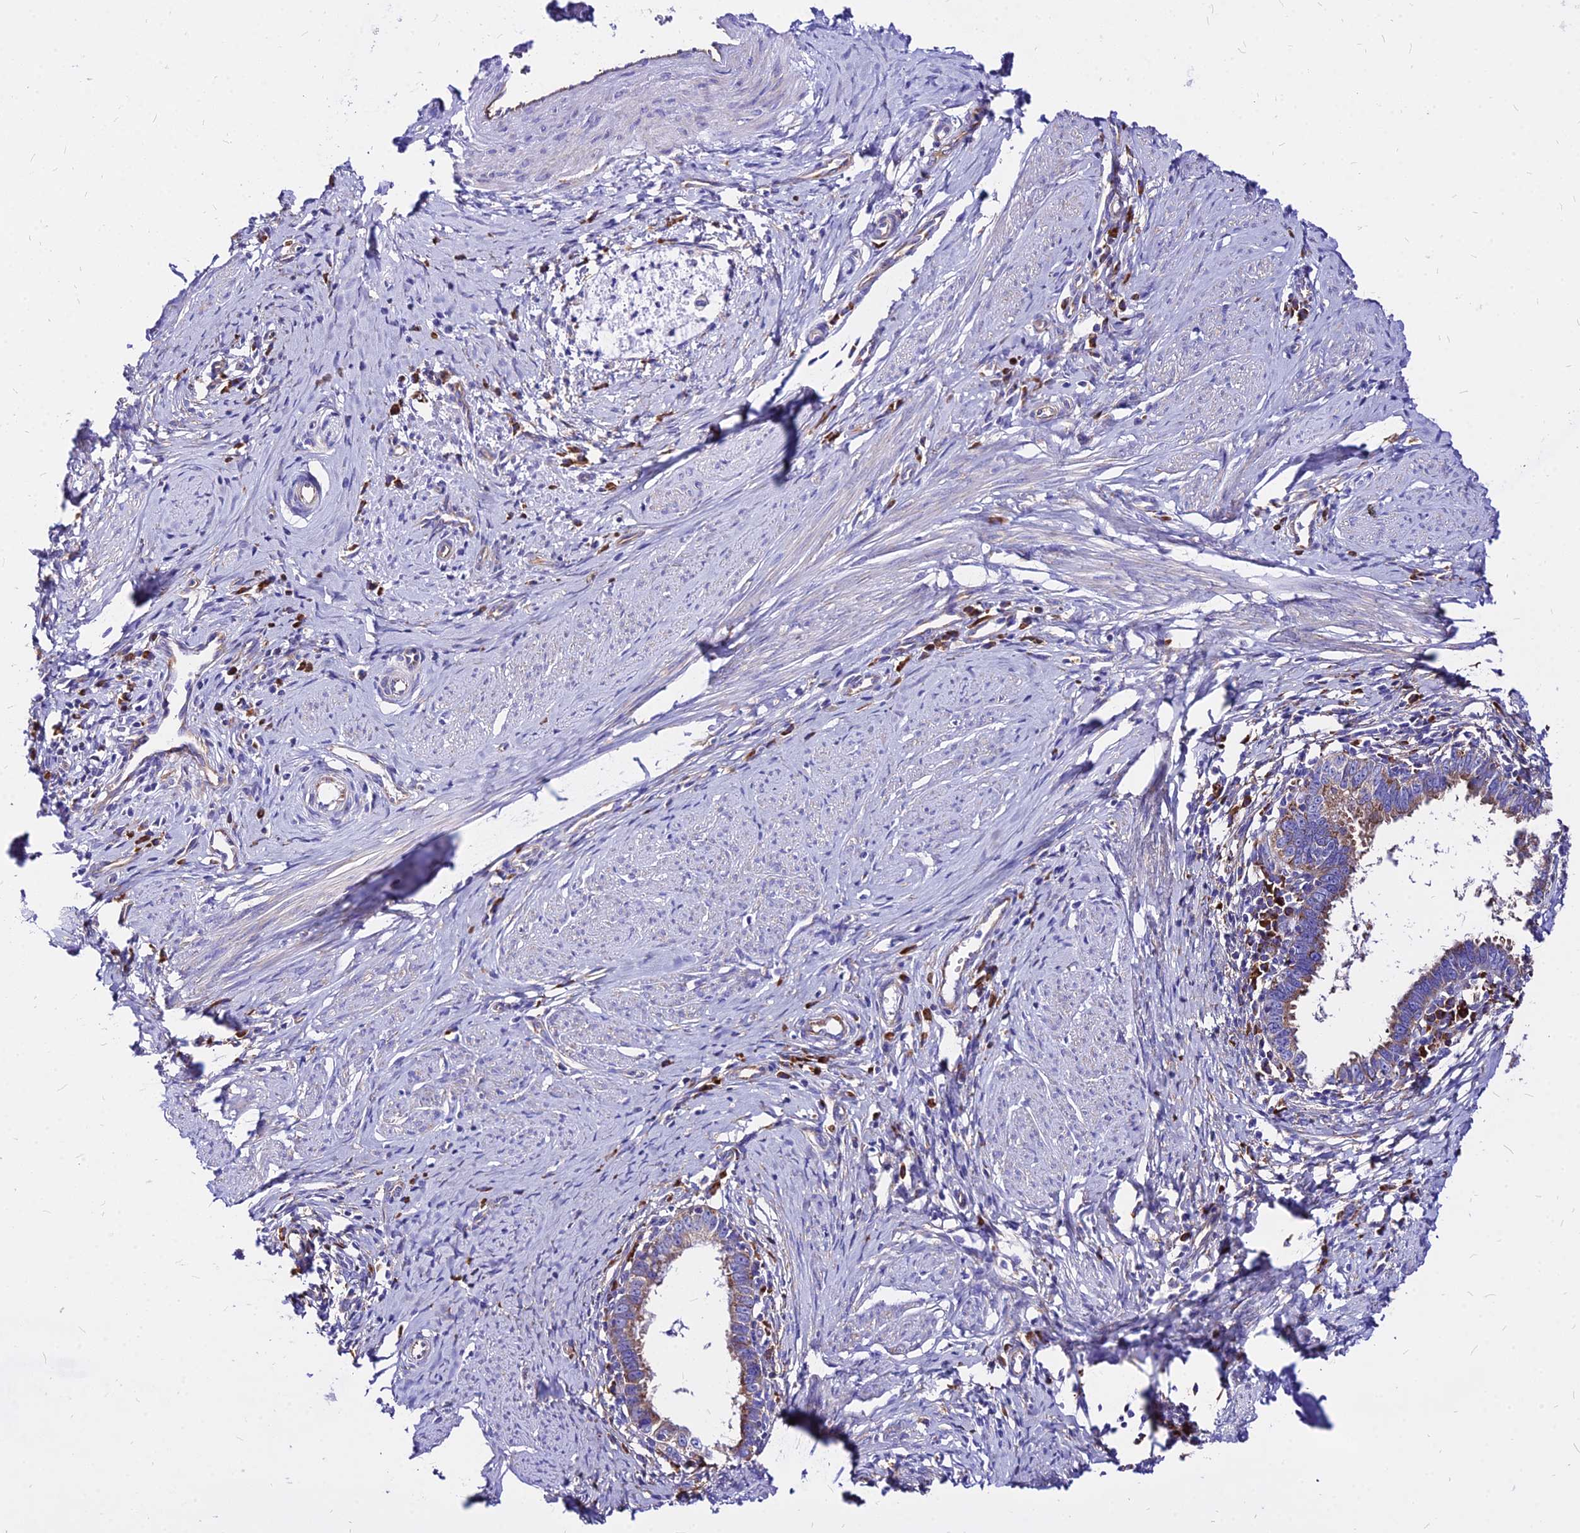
{"staining": {"intensity": "weak", "quantity": "25%-75%", "location": "cytoplasmic/membranous"}, "tissue": "cervical cancer", "cell_type": "Tumor cells", "image_type": "cancer", "snomed": [{"axis": "morphology", "description": "Adenocarcinoma, NOS"}, {"axis": "topography", "description": "Cervix"}], "caption": "This is an image of IHC staining of cervical cancer, which shows weak expression in the cytoplasmic/membranous of tumor cells.", "gene": "RPL19", "patient": {"sex": "female", "age": 36}}